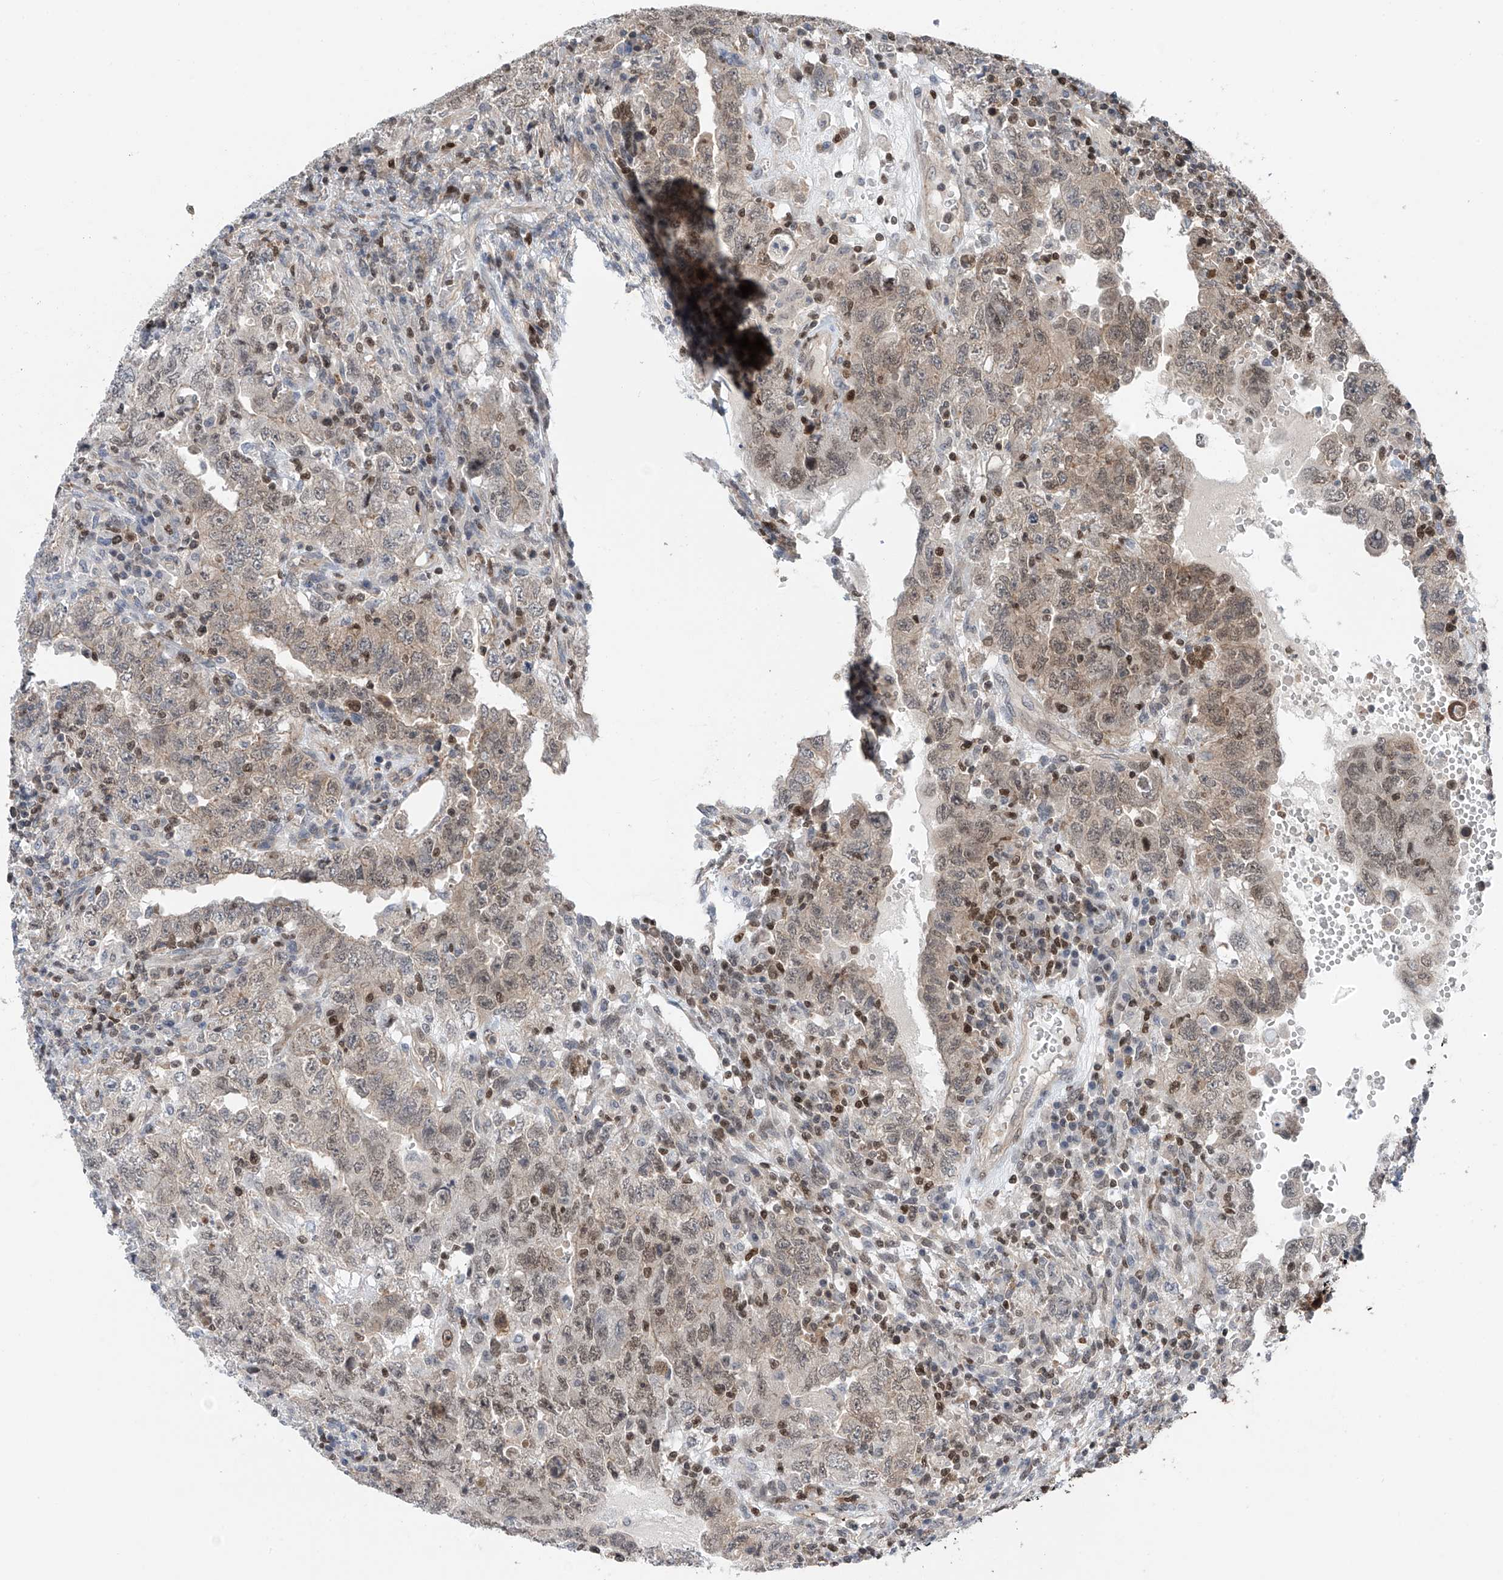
{"staining": {"intensity": "weak", "quantity": "<25%", "location": "cytoplasmic/membranous,nuclear"}, "tissue": "testis cancer", "cell_type": "Tumor cells", "image_type": "cancer", "snomed": [{"axis": "morphology", "description": "Carcinoma, Embryonal, NOS"}, {"axis": "topography", "description": "Testis"}], "caption": "Protein analysis of testis cancer (embryonal carcinoma) displays no significant staining in tumor cells.", "gene": "DNAJC9", "patient": {"sex": "male", "age": 26}}